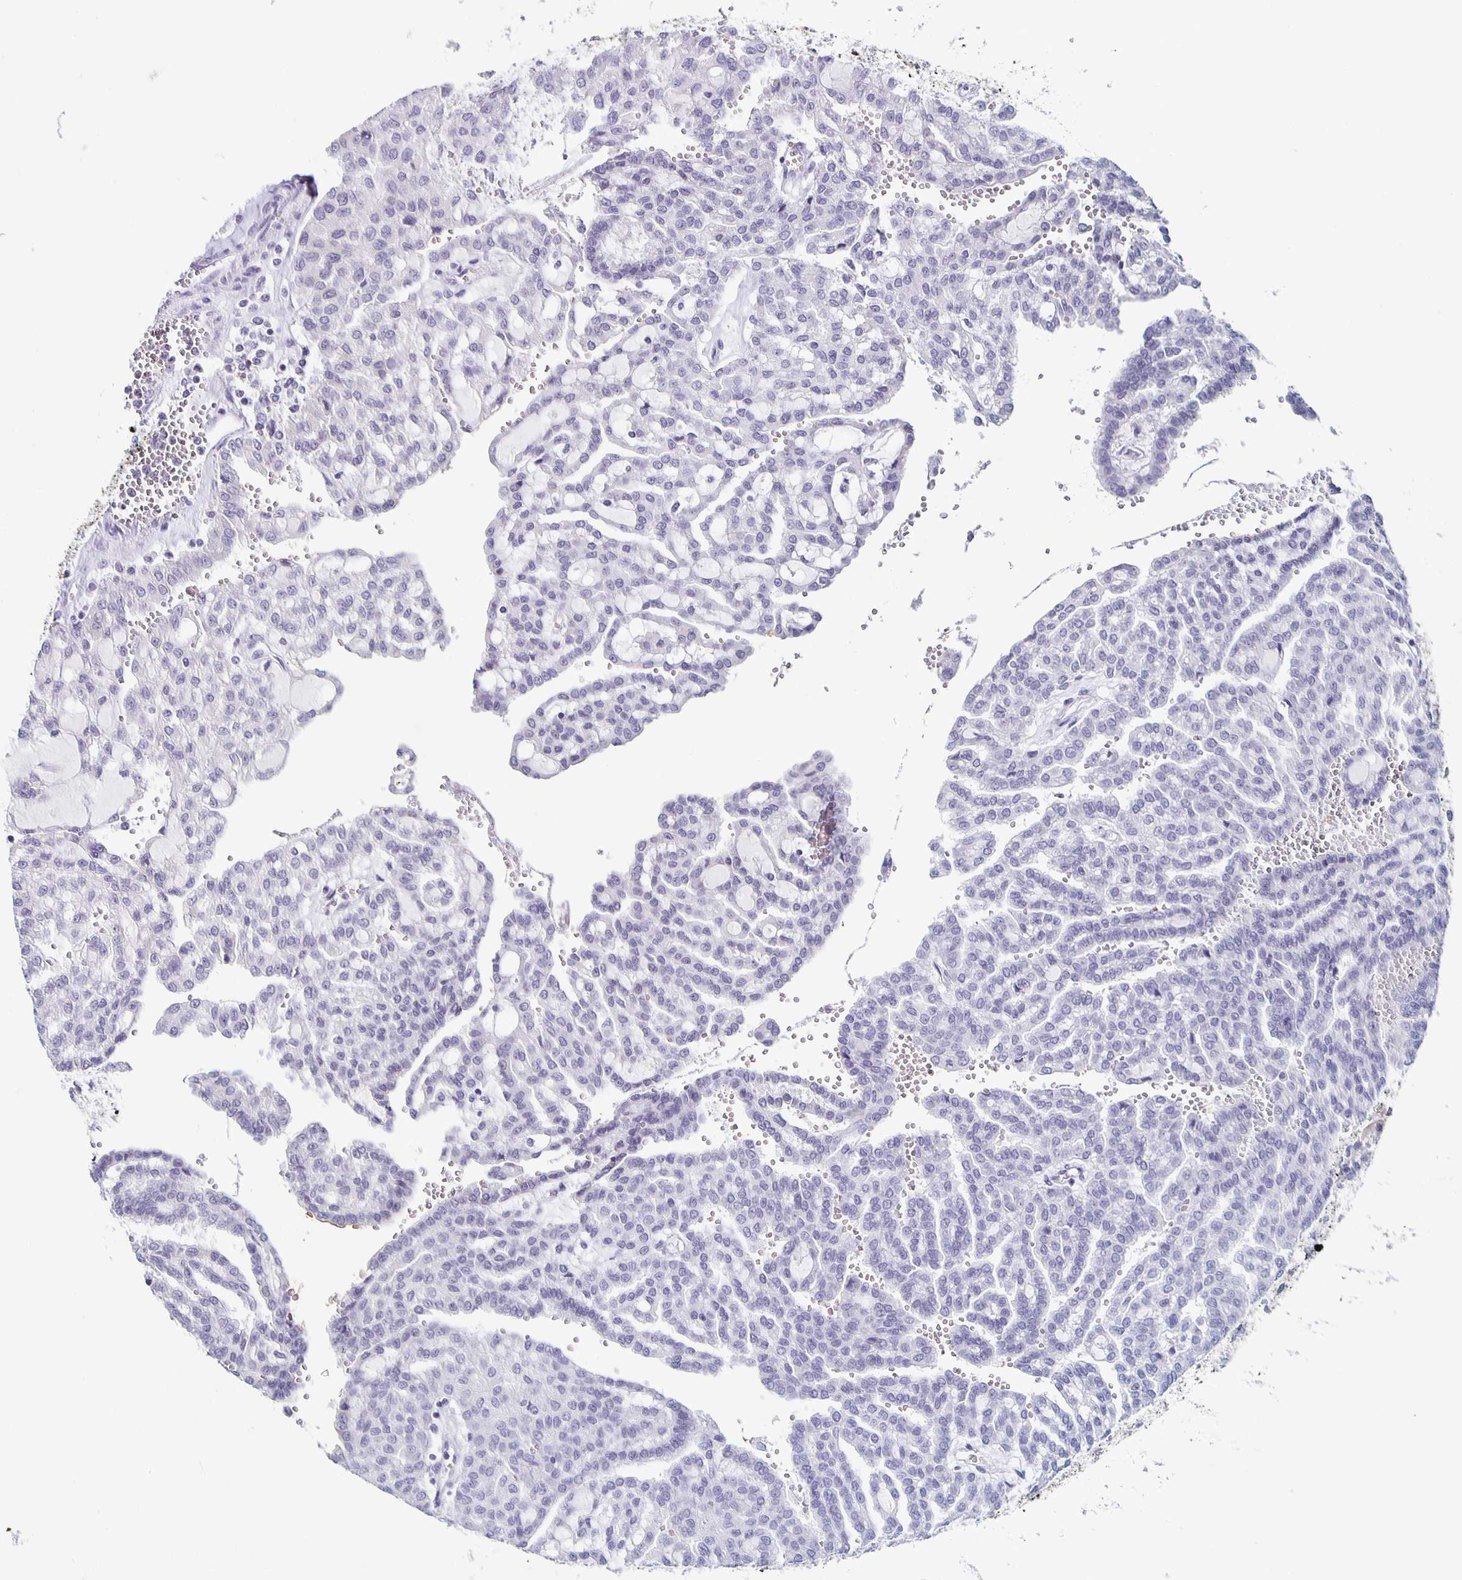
{"staining": {"intensity": "negative", "quantity": "none", "location": "none"}, "tissue": "renal cancer", "cell_type": "Tumor cells", "image_type": "cancer", "snomed": [{"axis": "morphology", "description": "Adenocarcinoma, NOS"}, {"axis": "topography", "description": "Kidney"}], "caption": "DAB immunohistochemical staining of renal cancer (adenocarcinoma) demonstrates no significant staining in tumor cells.", "gene": "CARNS1", "patient": {"sex": "male", "age": 63}}